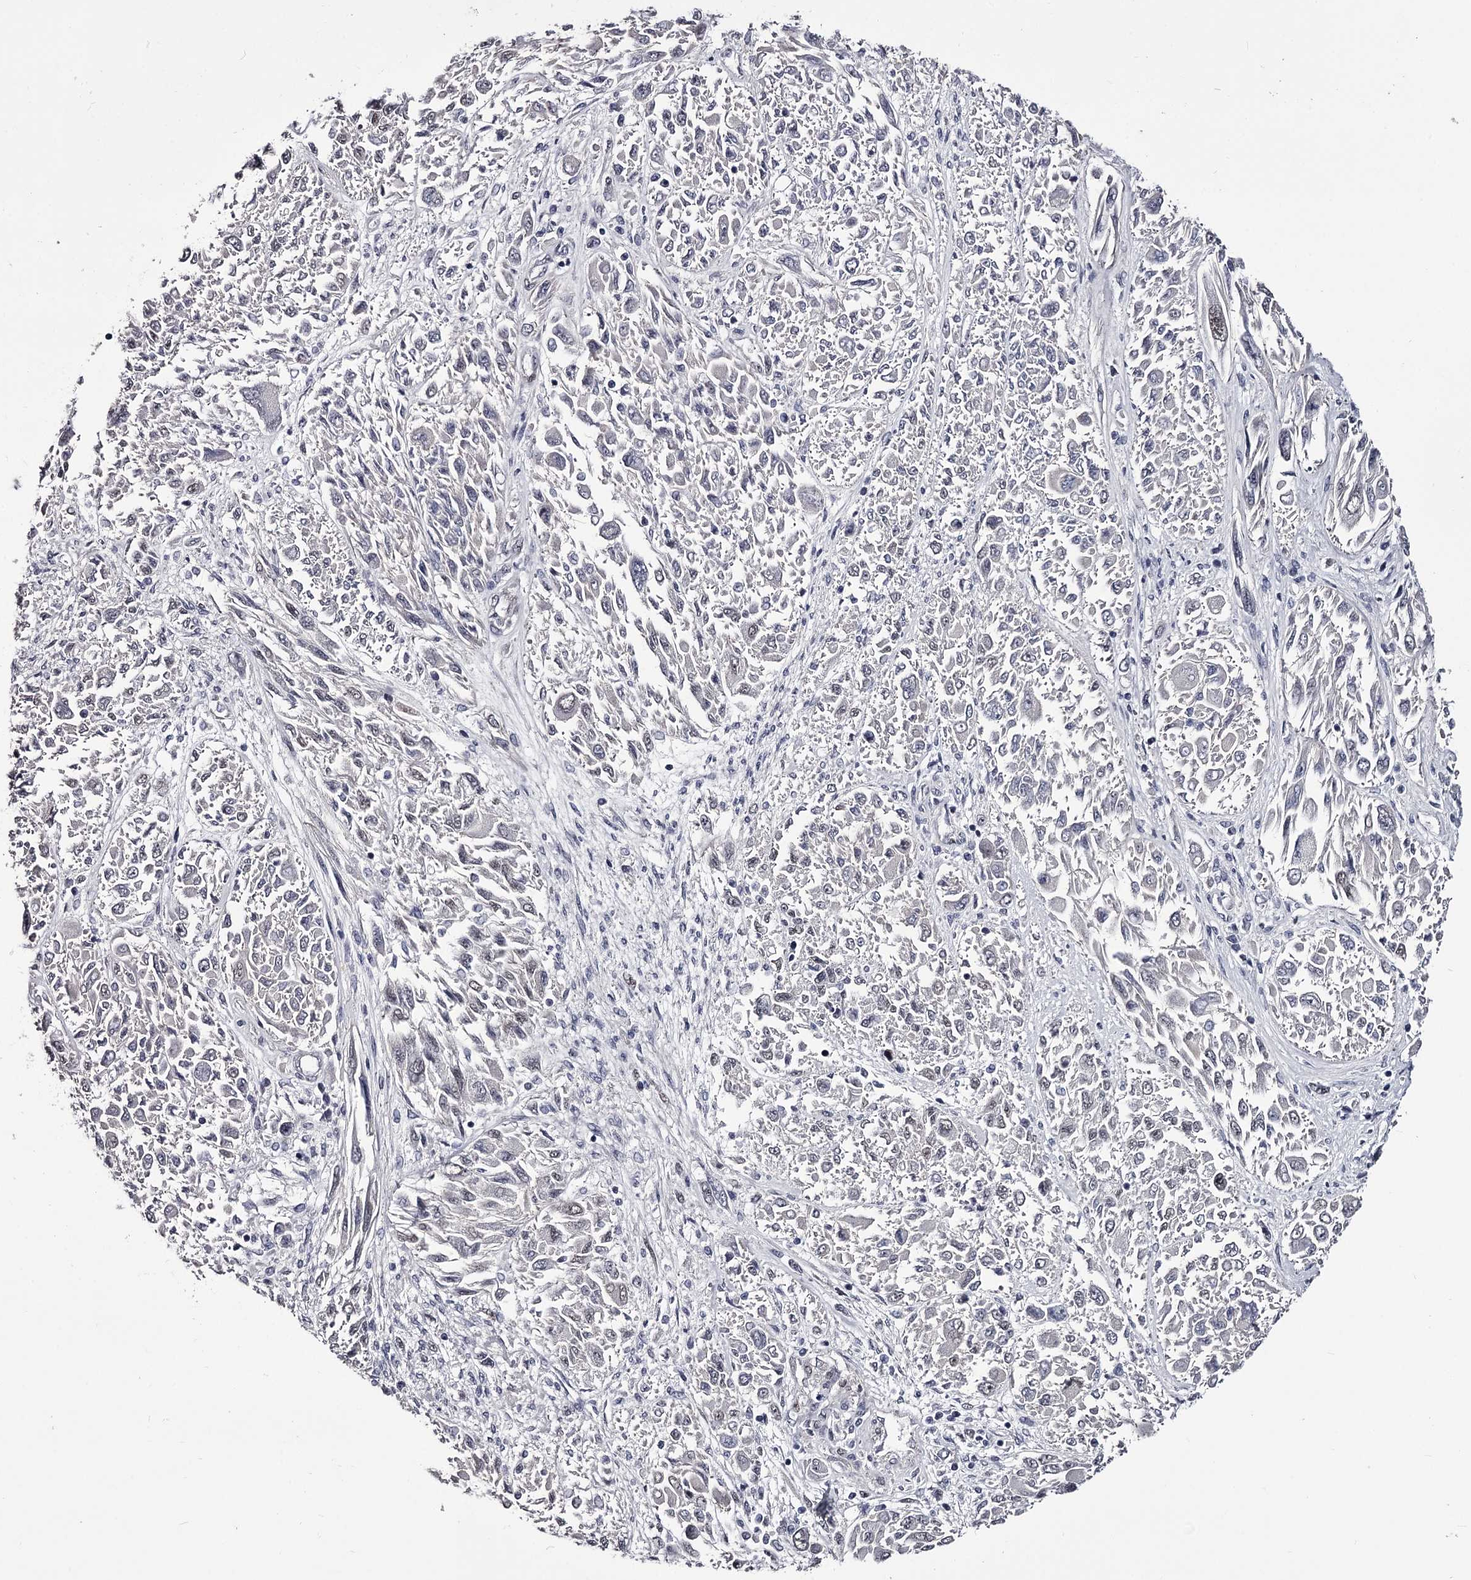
{"staining": {"intensity": "negative", "quantity": "none", "location": "none"}, "tissue": "melanoma", "cell_type": "Tumor cells", "image_type": "cancer", "snomed": [{"axis": "morphology", "description": "Malignant melanoma, NOS"}, {"axis": "topography", "description": "Skin"}], "caption": "IHC image of malignant melanoma stained for a protein (brown), which shows no positivity in tumor cells. (DAB immunohistochemistry (IHC) visualized using brightfield microscopy, high magnification).", "gene": "OVOL2", "patient": {"sex": "female", "age": 91}}